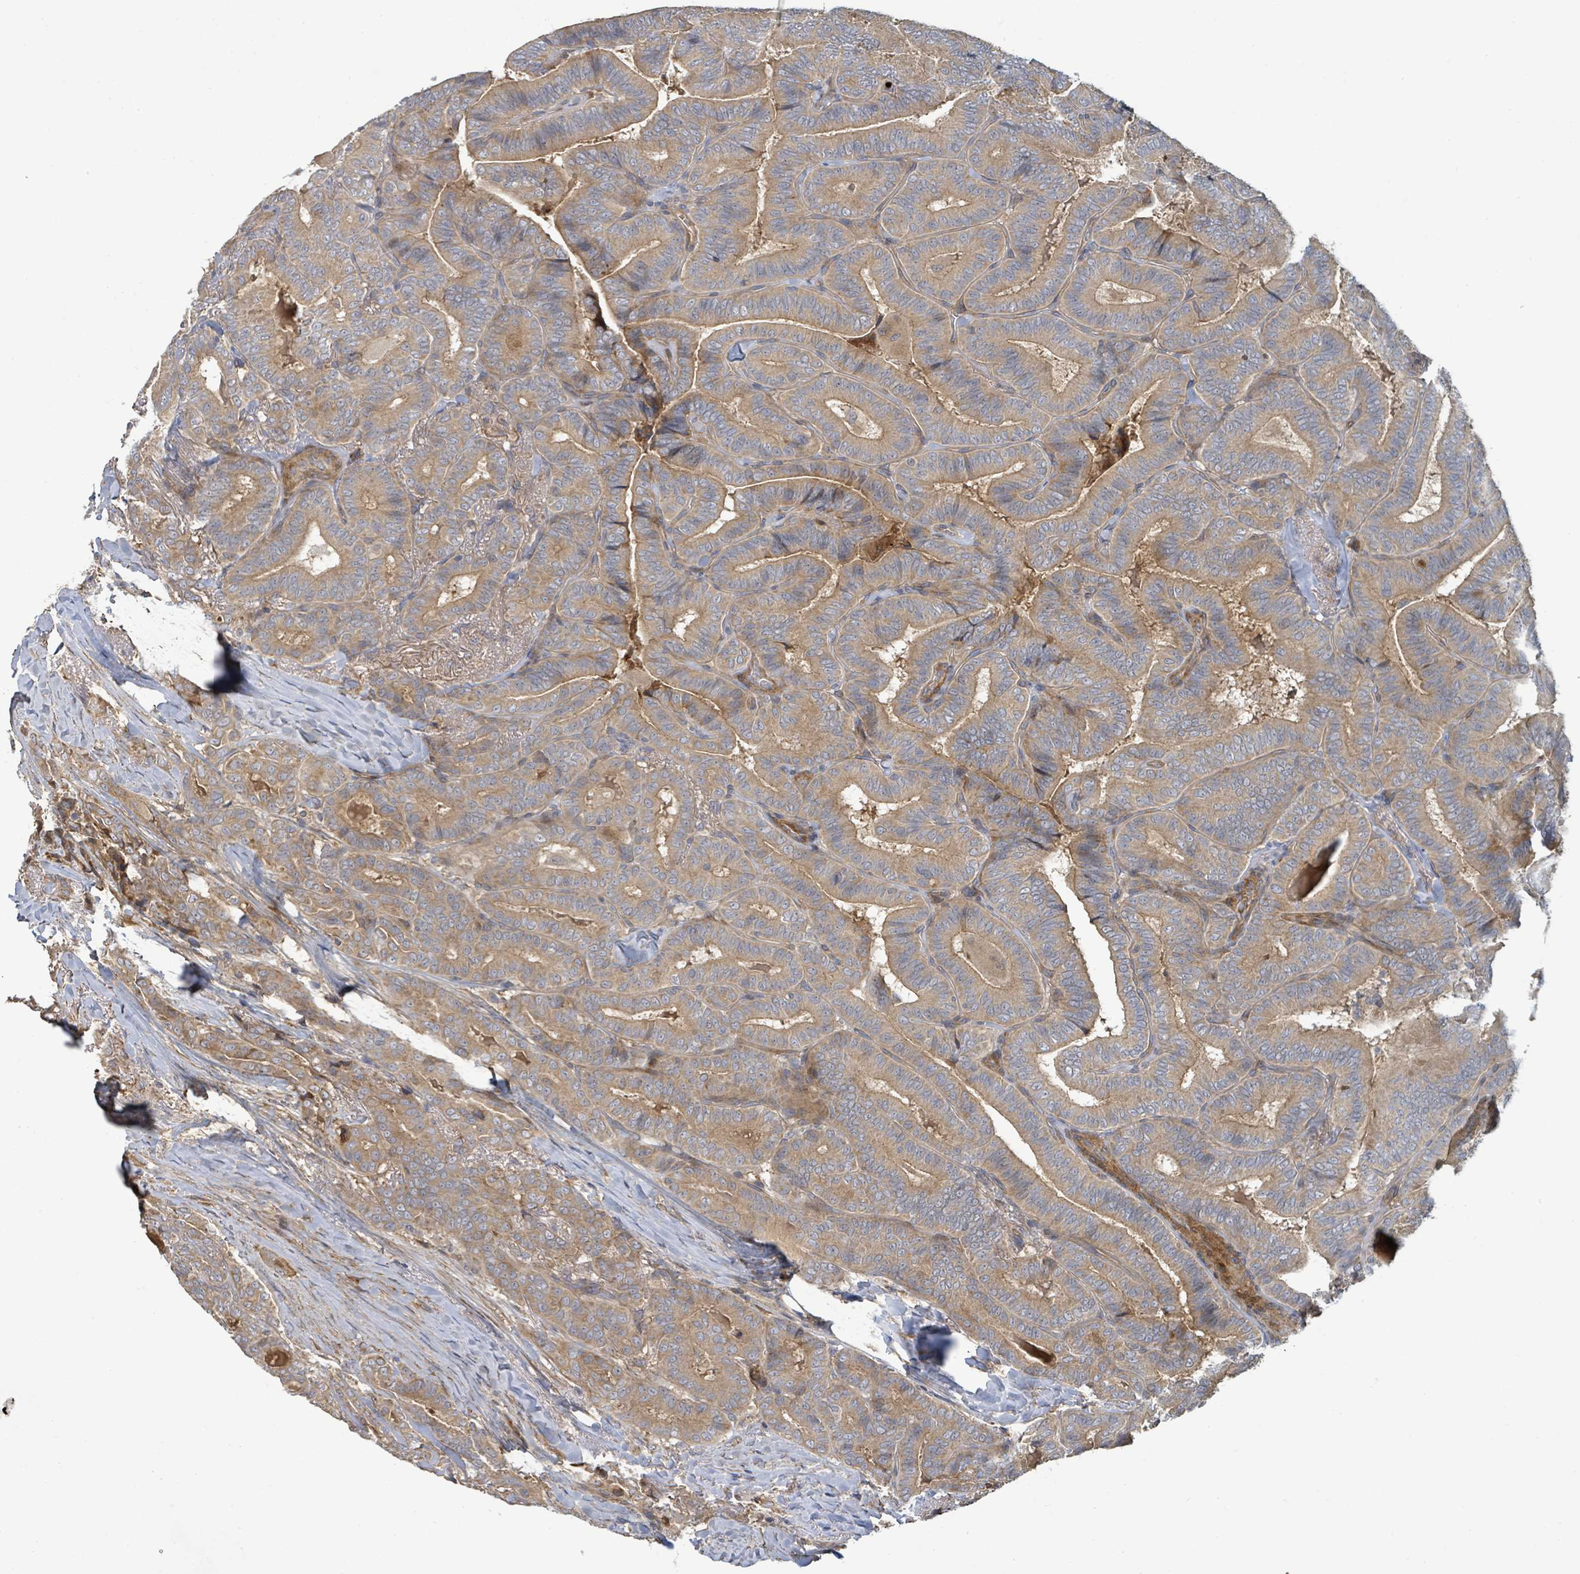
{"staining": {"intensity": "moderate", "quantity": ">75%", "location": "cytoplasmic/membranous"}, "tissue": "thyroid cancer", "cell_type": "Tumor cells", "image_type": "cancer", "snomed": [{"axis": "morphology", "description": "Papillary adenocarcinoma, NOS"}, {"axis": "topography", "description": "Thyroid gland"}], "caption": "A high-resolution image shows IHC staining of papillary adenocarcinoma (thyroid), which displays moderate cytoplasmic/membranous staining in about >75% of tumor cells.", "gene": "STARD4", "patient": {"sex": "male", "age": 61}}